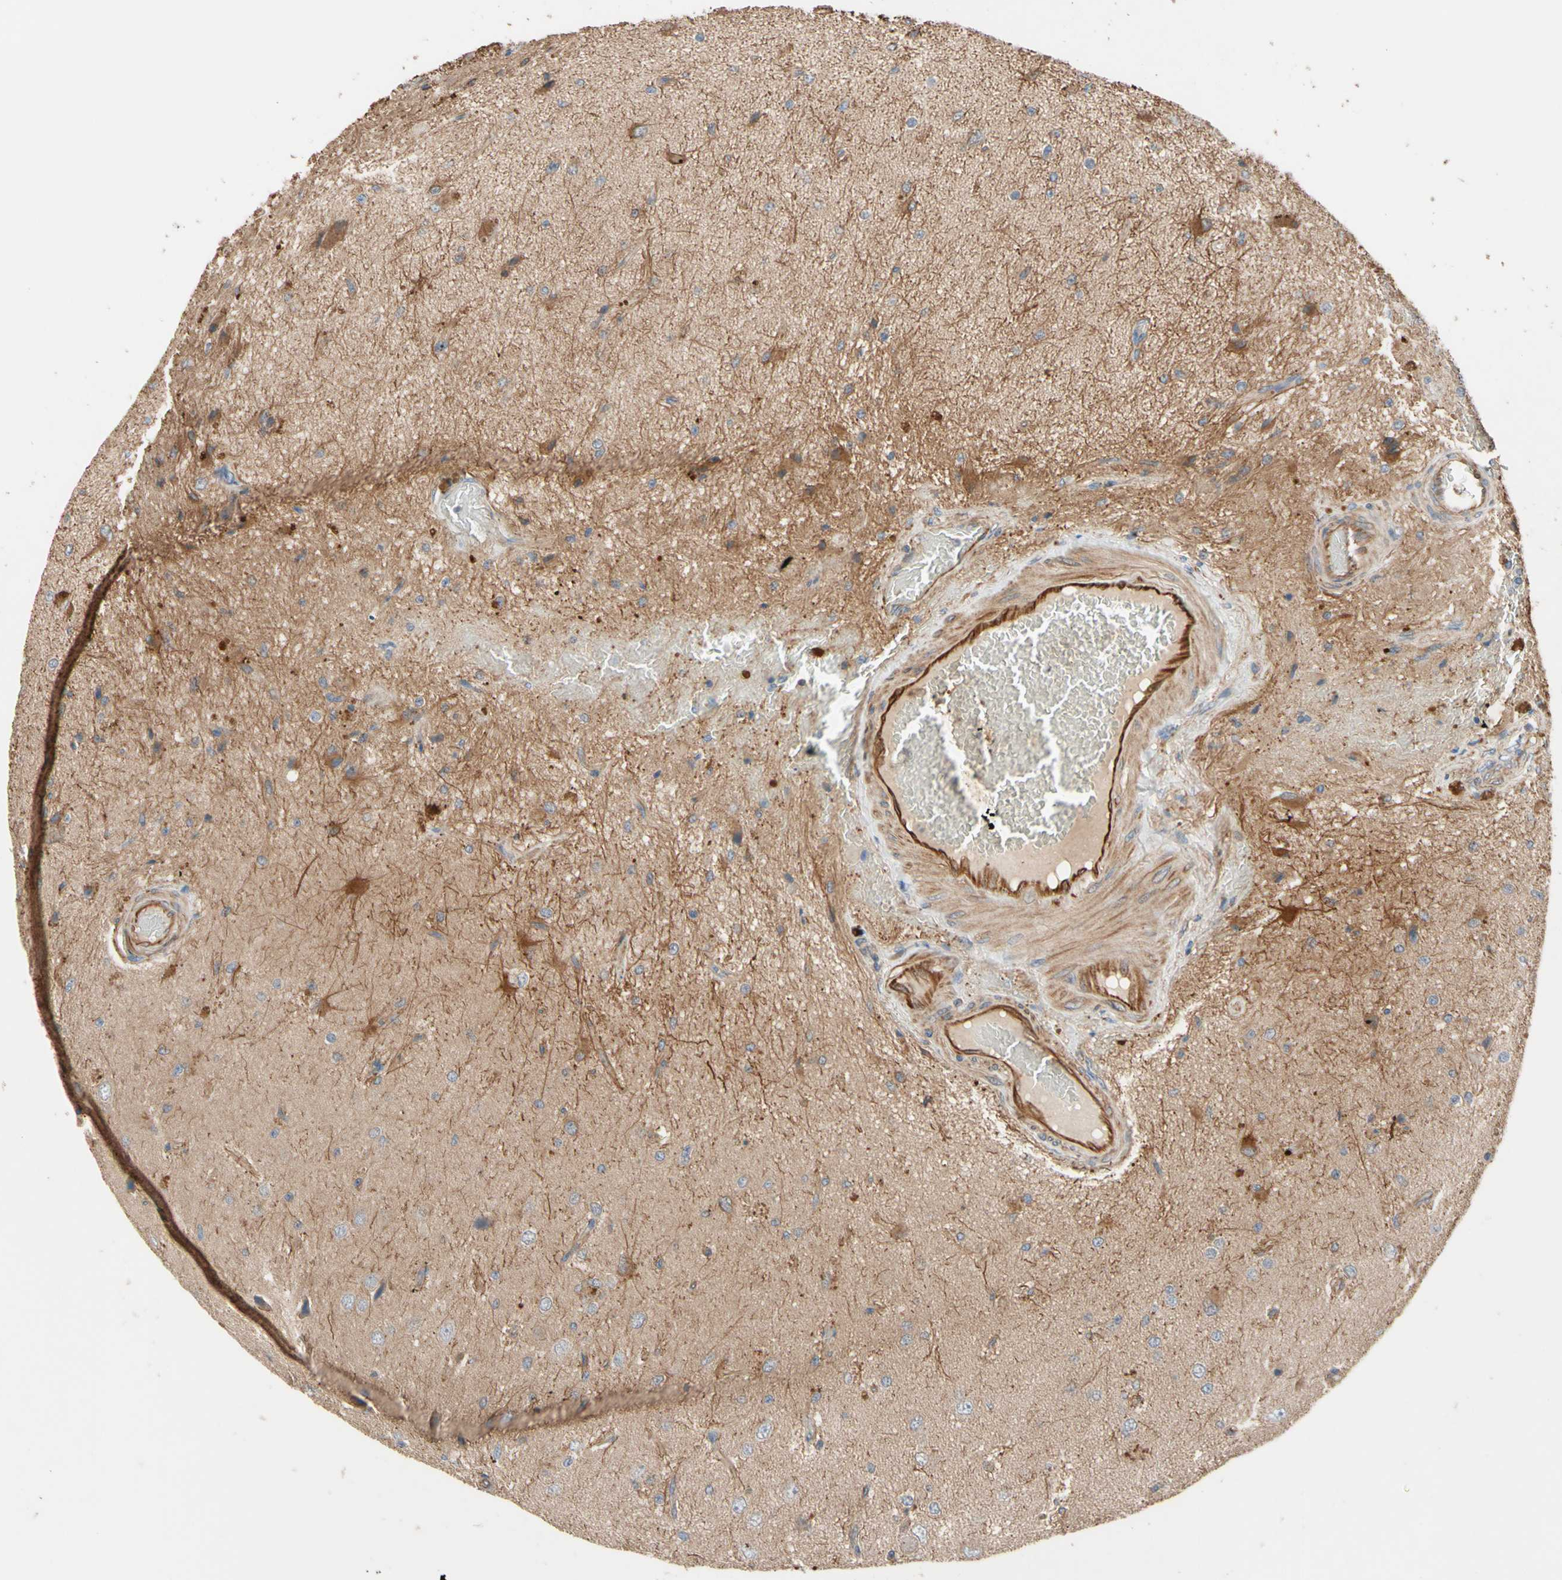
{"staining": {"intensity": "moderate", "quantity": "25%-75%", "location": "cytoplasmic/membranous"}, "tissue": "glioma", "cell_type": "Tumor cells", "image_type": "cancer", "snomed": [{"axis": "morphology", "description": "Glioma, malignant, High grade"}, {"axis": "topography", "description": "pancreas cauda"}], "caption": "The immunohistochemical stain labels moderate cytoplasmic/membranous expression in tumor cells of glioma tissue. (DAB (3,3'-diaminobenzidine) IHC, brown staining for protein, blue staining for nuclei).", "gene": "TRAF2", "patient": {"sex": "male", "age": 60}}